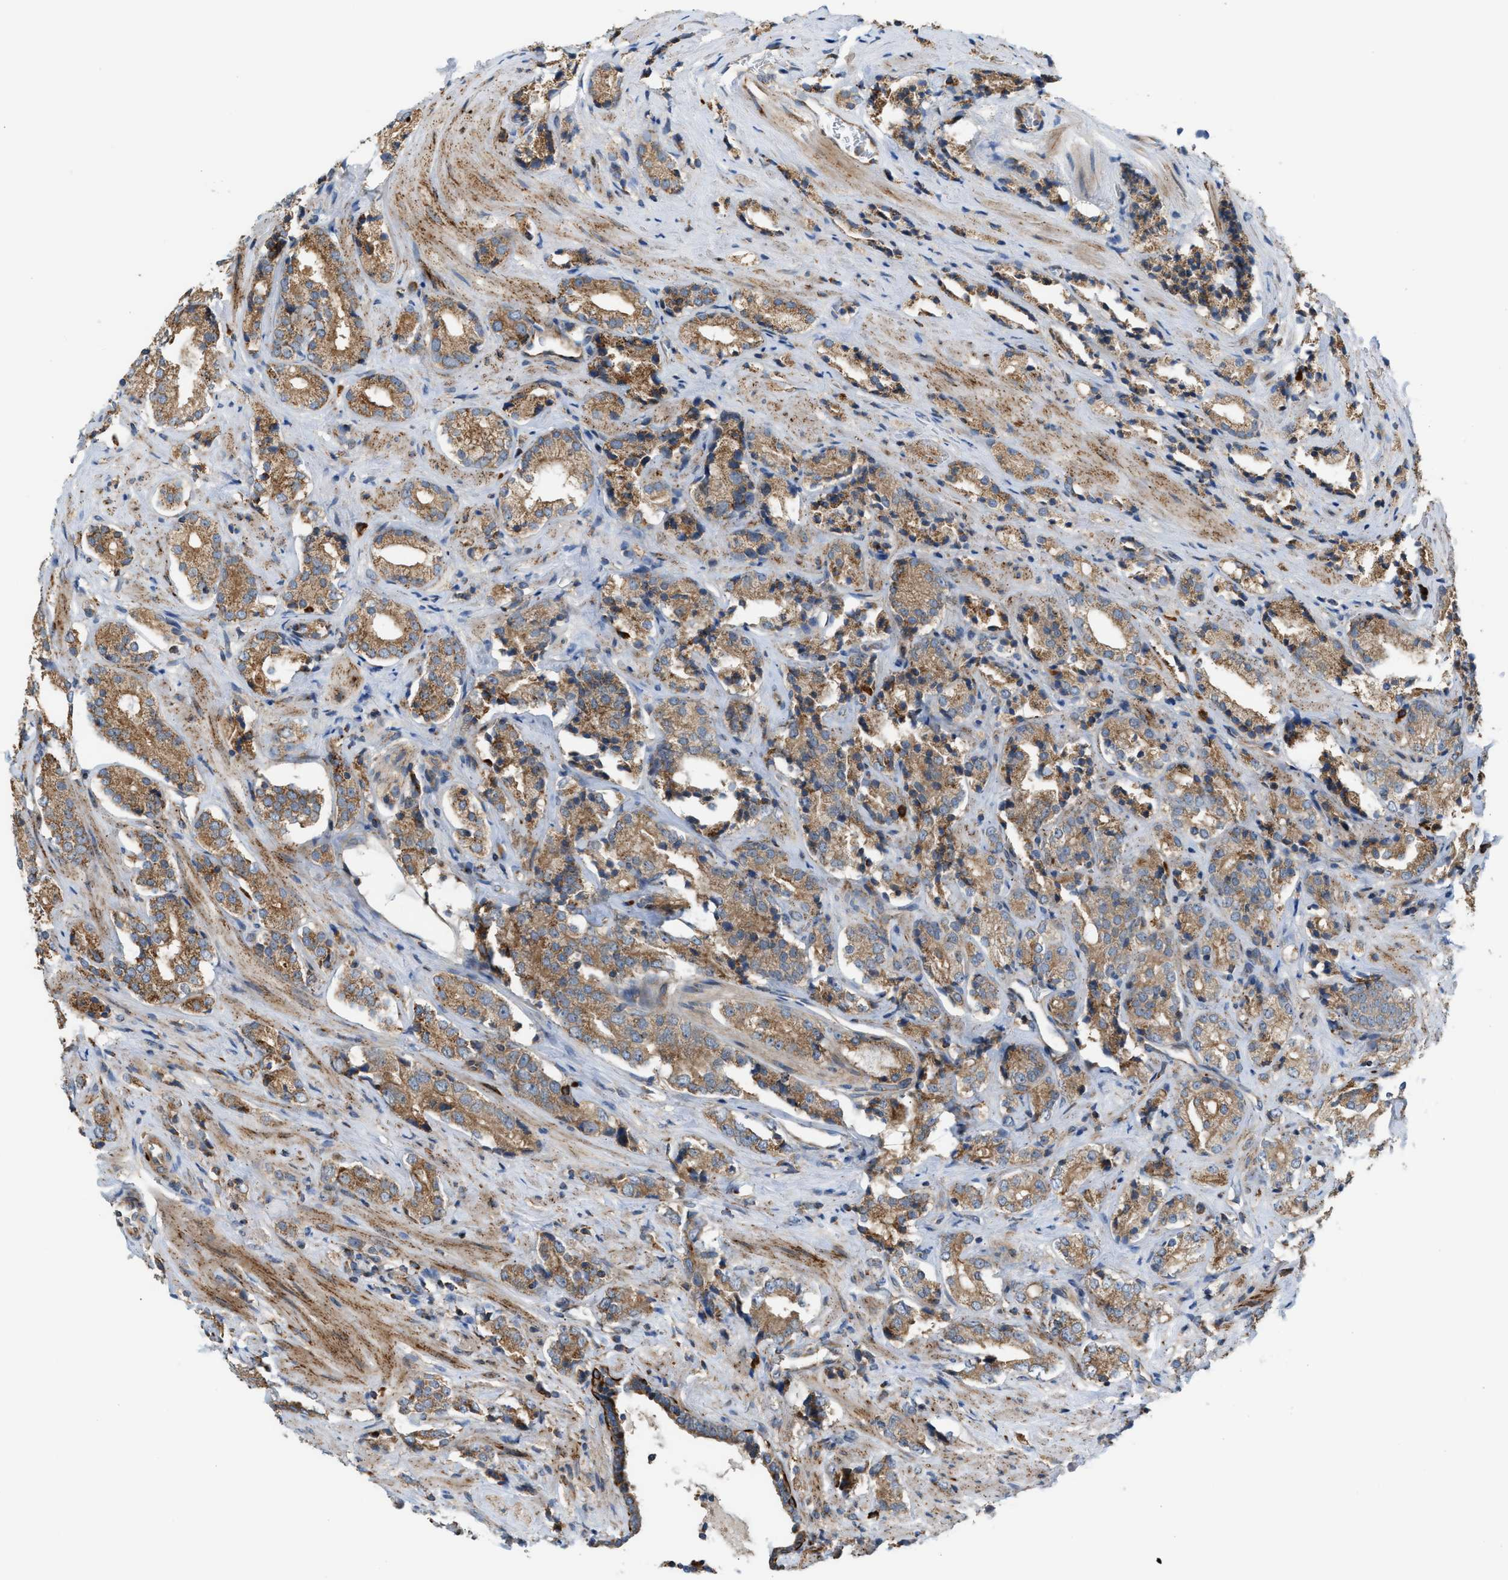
{"staining": {"intensity": "moderate", "quantity": ">75%", "location": "cytoplasmic/membranous"}, "tissue": "prostate cancer", "cell_type": "Tumor cells", "image_type": "cancer", "snomed": [{"axis": "morphology", "description": "Adenocarcinoma, High grade"}, {"axis": "topography", "description": "Prostate"}], "caption": "The immunohistochemical stain labels moderate cytoplasmic/membranous positivity in tumor cells of prostate cancer (adenocarcinoma (high-grade)) tissue. (DAB (3,3'-diaminobenzidine) IHC, brown staining for protein, blue staining for nuclei).", "gene": "PDCL", "patient": {"sex": "male", "age": 71}}